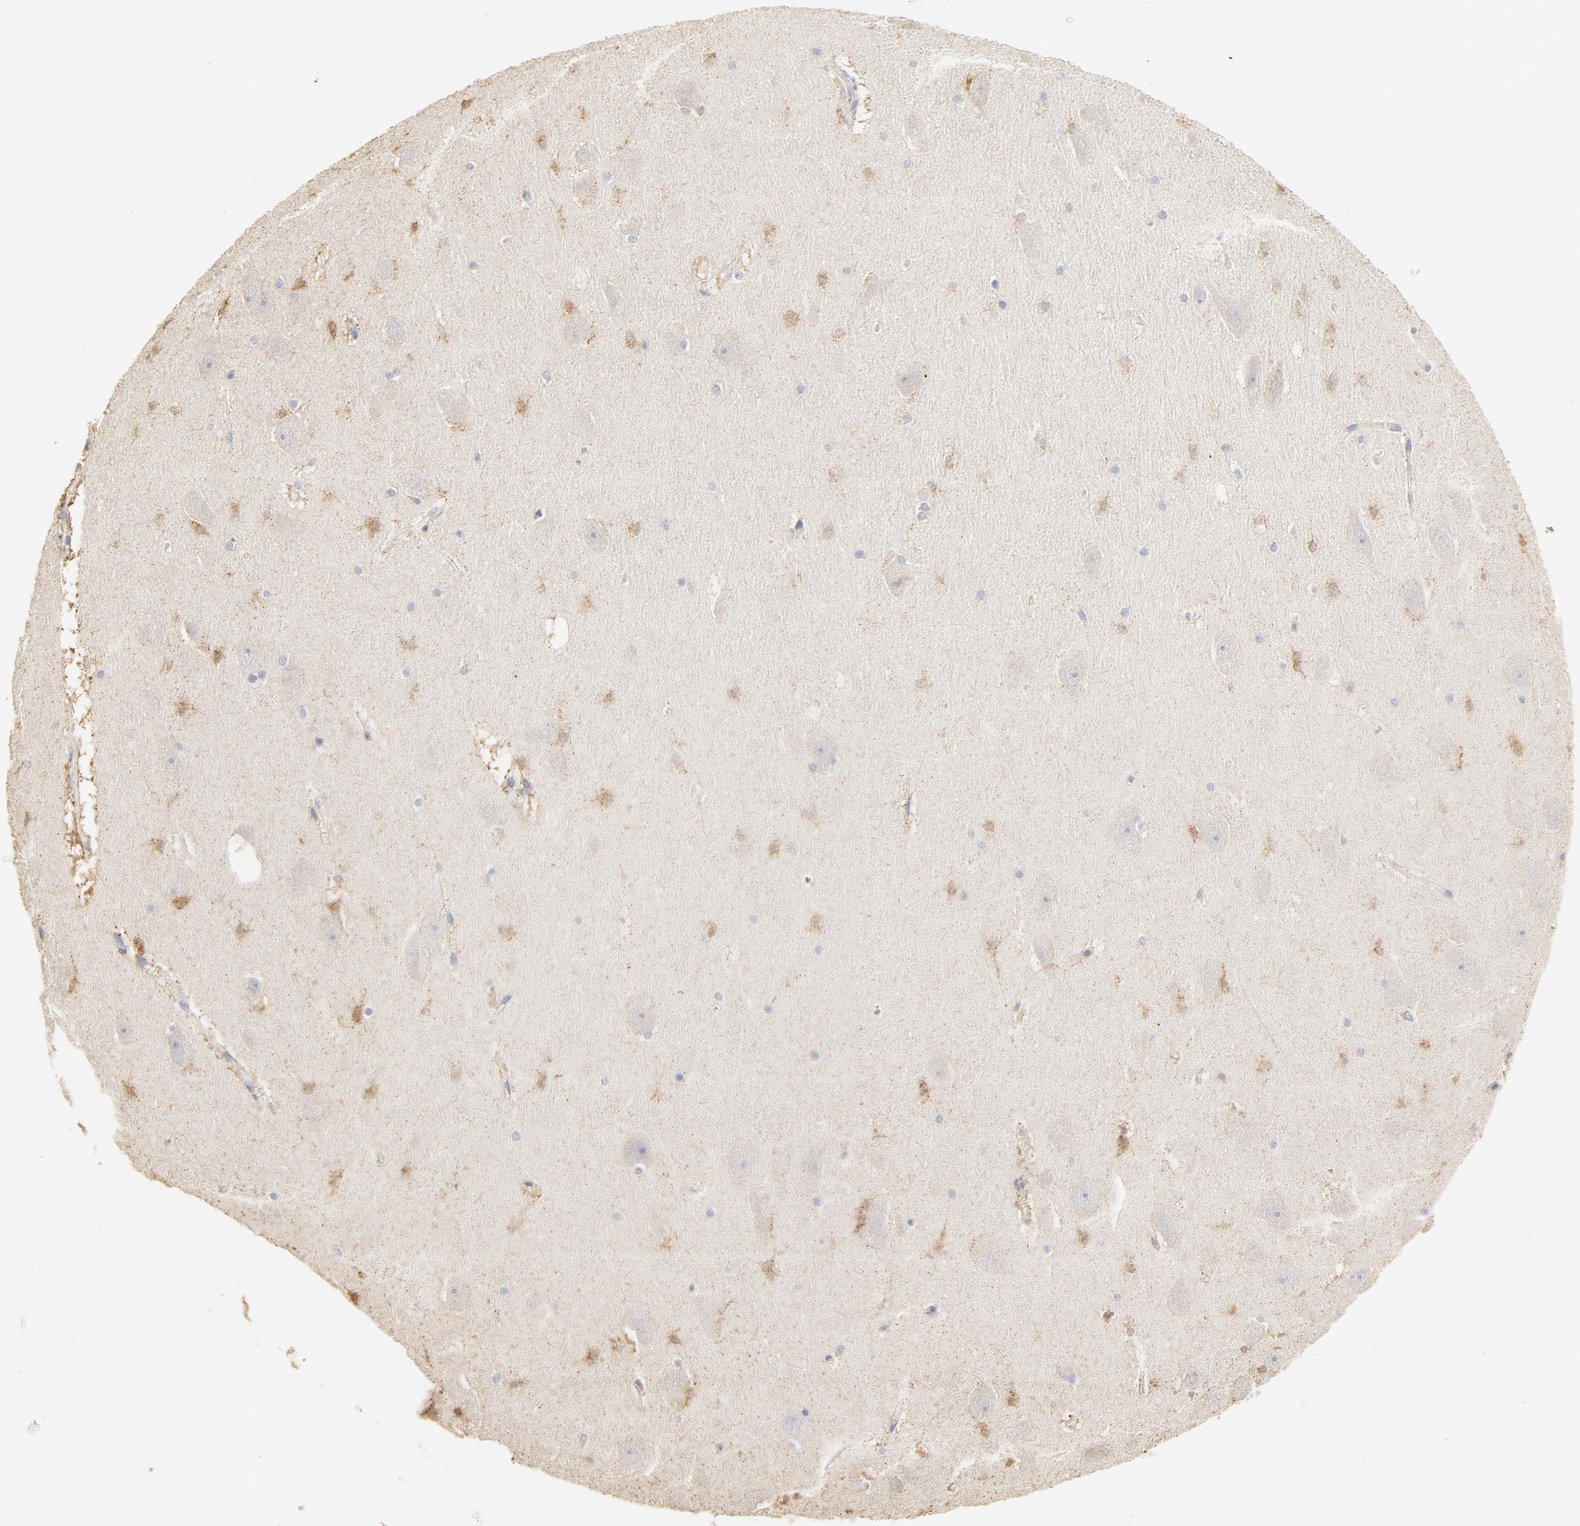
{"staining": {"intensity": "moderate", "quantity": "25%-75%", "location": "cytoplasmic/membranous"}, "tissue": "hippocampus", "cell_type": "Glial cells", "image_type": "normal", "snomed": [{"axis": "morphology", "description": "Normal tissue, NOS"}, {"axis": "topography", "description": "Hippocampus"}], "caption": "Moderate cytoplasmic/membranous positivity for a protein is present in approximately 25%-75% of glial cells of unremarkable hippocampus using immunohistochemistry.", "gene": "FCGBP", "patient": {"sex": "male", "age": 45}}